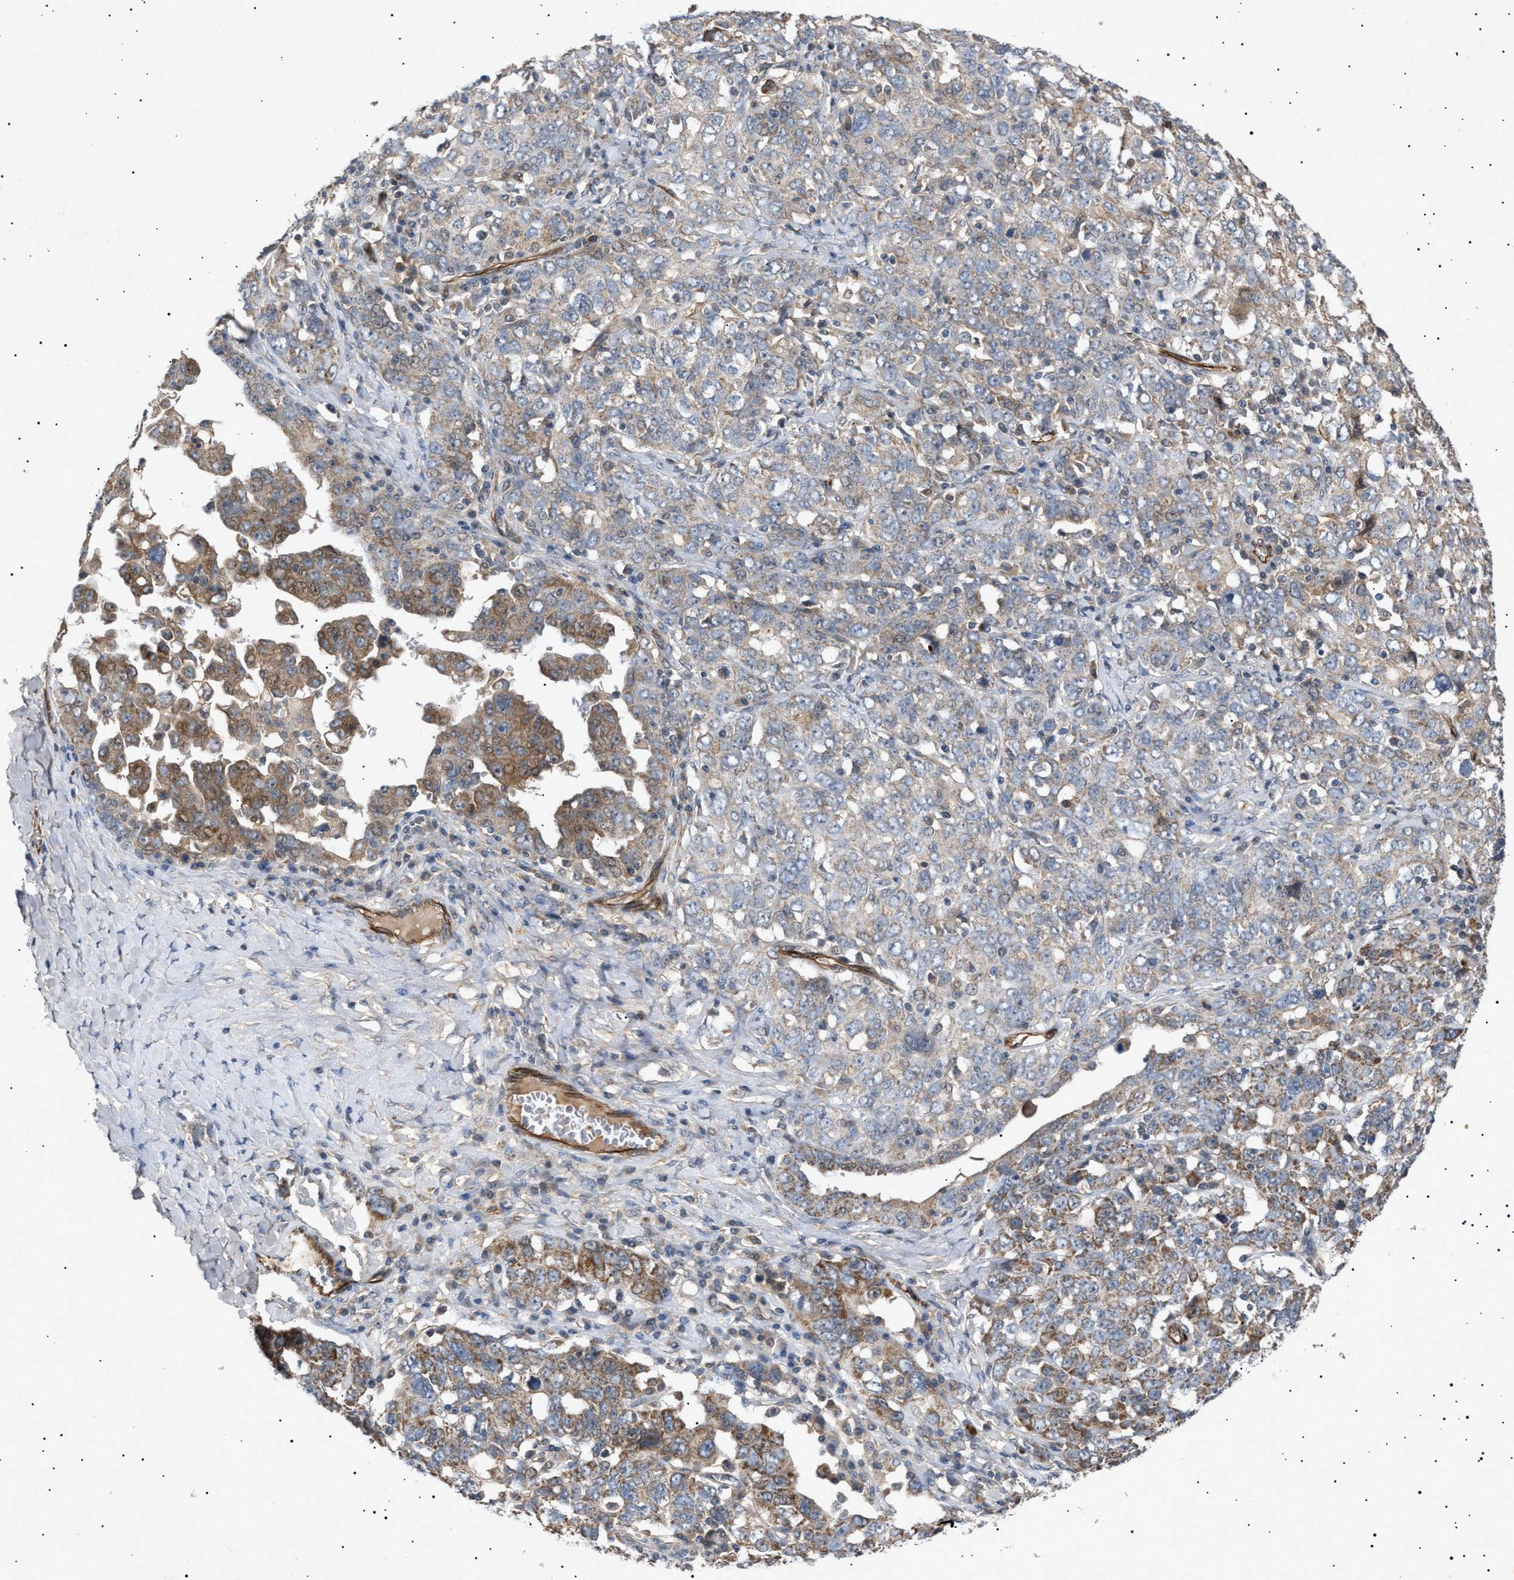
{"staining": {"intensity": "moderate", "quantity": "25%-75%", "location": "cytoplasmic/membranous"}, "tissue": "ovarian cancer", "cell_type": "Tumor cells", "image_type": "cancer", "snomed": [{"axis": "morphology", "description": "Carcinoma, endometroid"}, {"axis": "topography", "description": "Ovary"}], "caption": "The photomicrograph reveals a brown stain indicating the presence of a protein in the cytoplasmic/membranous of tumor cells in ovarian cancer (endometroid carcinoma). Using DAB (brown) and hematoxylin (blue) stains, captured at high magnification using brightfield microscopy.", "gene": "SIRT5", "patient": {"sex": "female", "age": 62}}